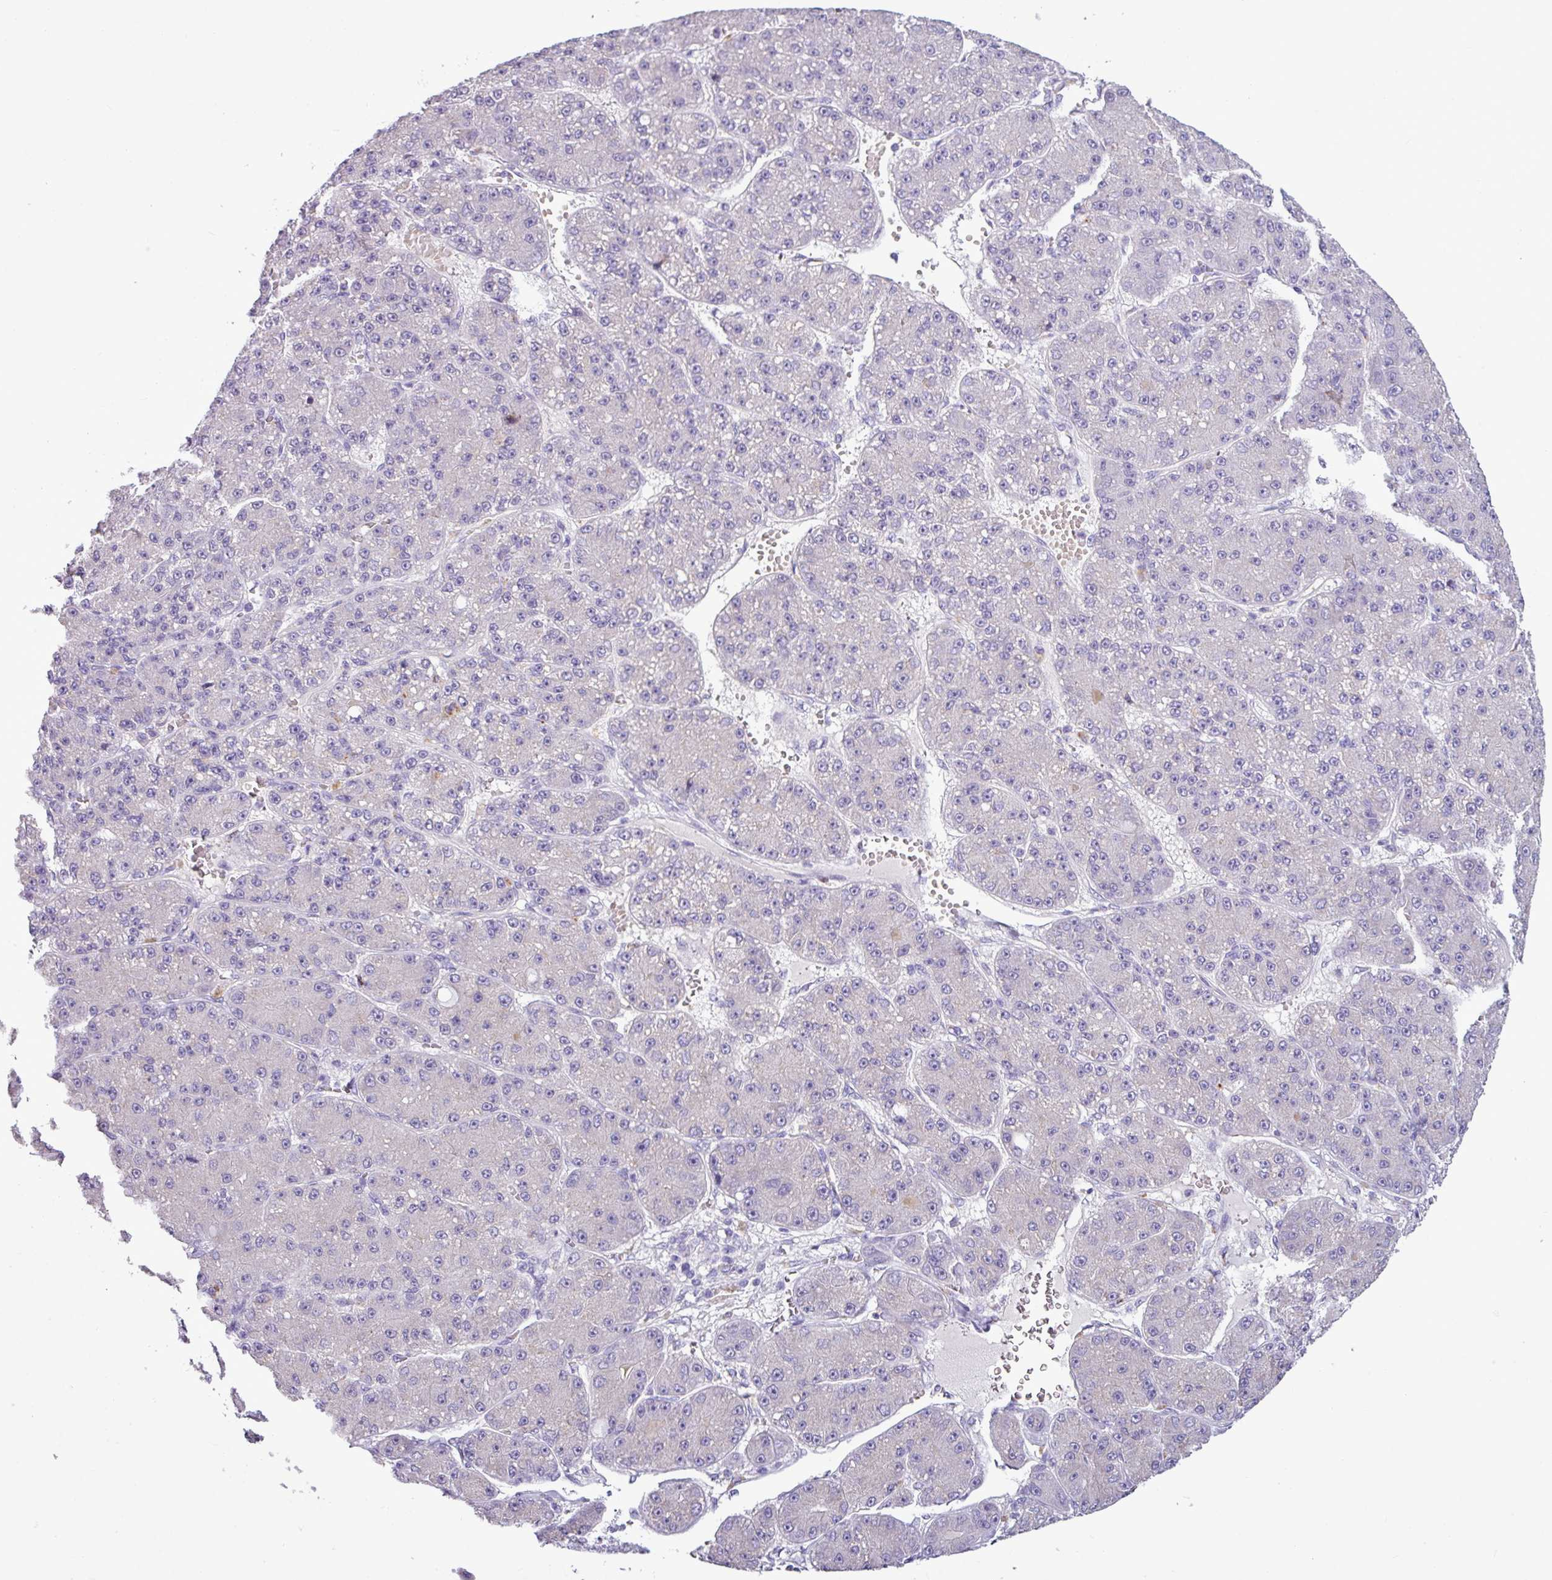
{"staining": {"intensity": "negative", "quantity": "none", "location": "none"}, "tissue": "liver cancer", "cell_type": "Tumor cells", "image_type": "cancer", "snomed": [{"axis": "morphology", "description": "Carcinoma, Hepatocellular, NOS"}, {"axis": "topography", "description": "Liver"}], "caption": "Immunohistochemistry micrograph of neoplastic tissue: human liver hepatocellular carcinoma stained with DAB displays no significant protein positivity in tumor cells.", "gene": "IL17A", "patient": {"sex": "male", "age": 67}}